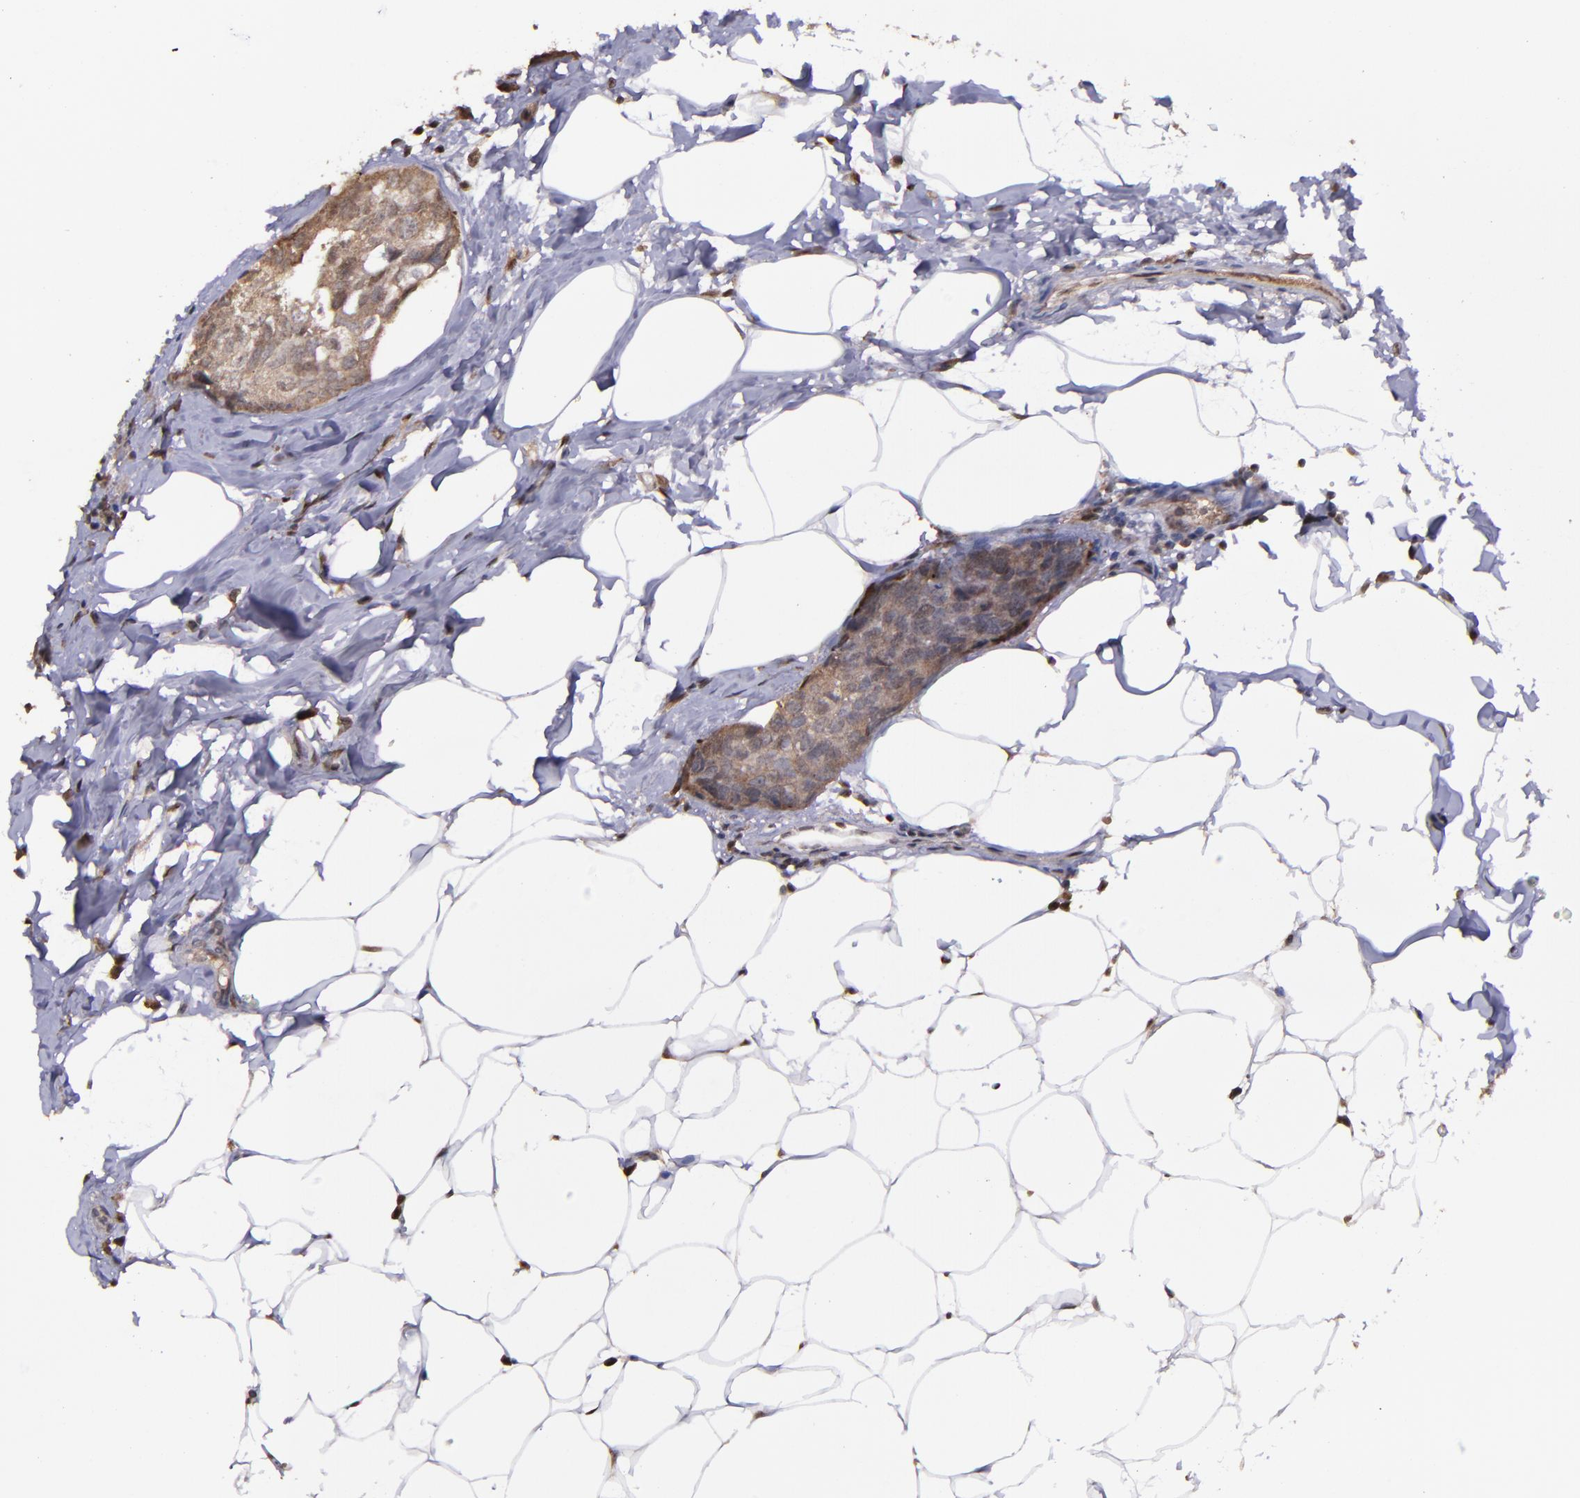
{"staining": {"intensity": "moderate", "quantity": "25%-75%", "location": "cytoplasmic/membranous,nuclear"}, "tissue": "breast cancer", "cell_type": "Tumor cells", "image_type": "cancer", "snomed": [{"axis": "morphology", "description": "Normal tissue, NOS"}, {"axis": "morphology", "description": "Duct carcinoma"}, {"axis": "topography", "description": "Breast"}], "caption": "DAB (3,3'-diaminobenzidine) immunohistochemical staining of human breast cancer displays moderate cytoplasmic/membranous and nuclear protein expression in approximately 25%-75% of tumor cells.", "gene": "SERPINF2", "patient": {"sex": "female", "age": 50}}